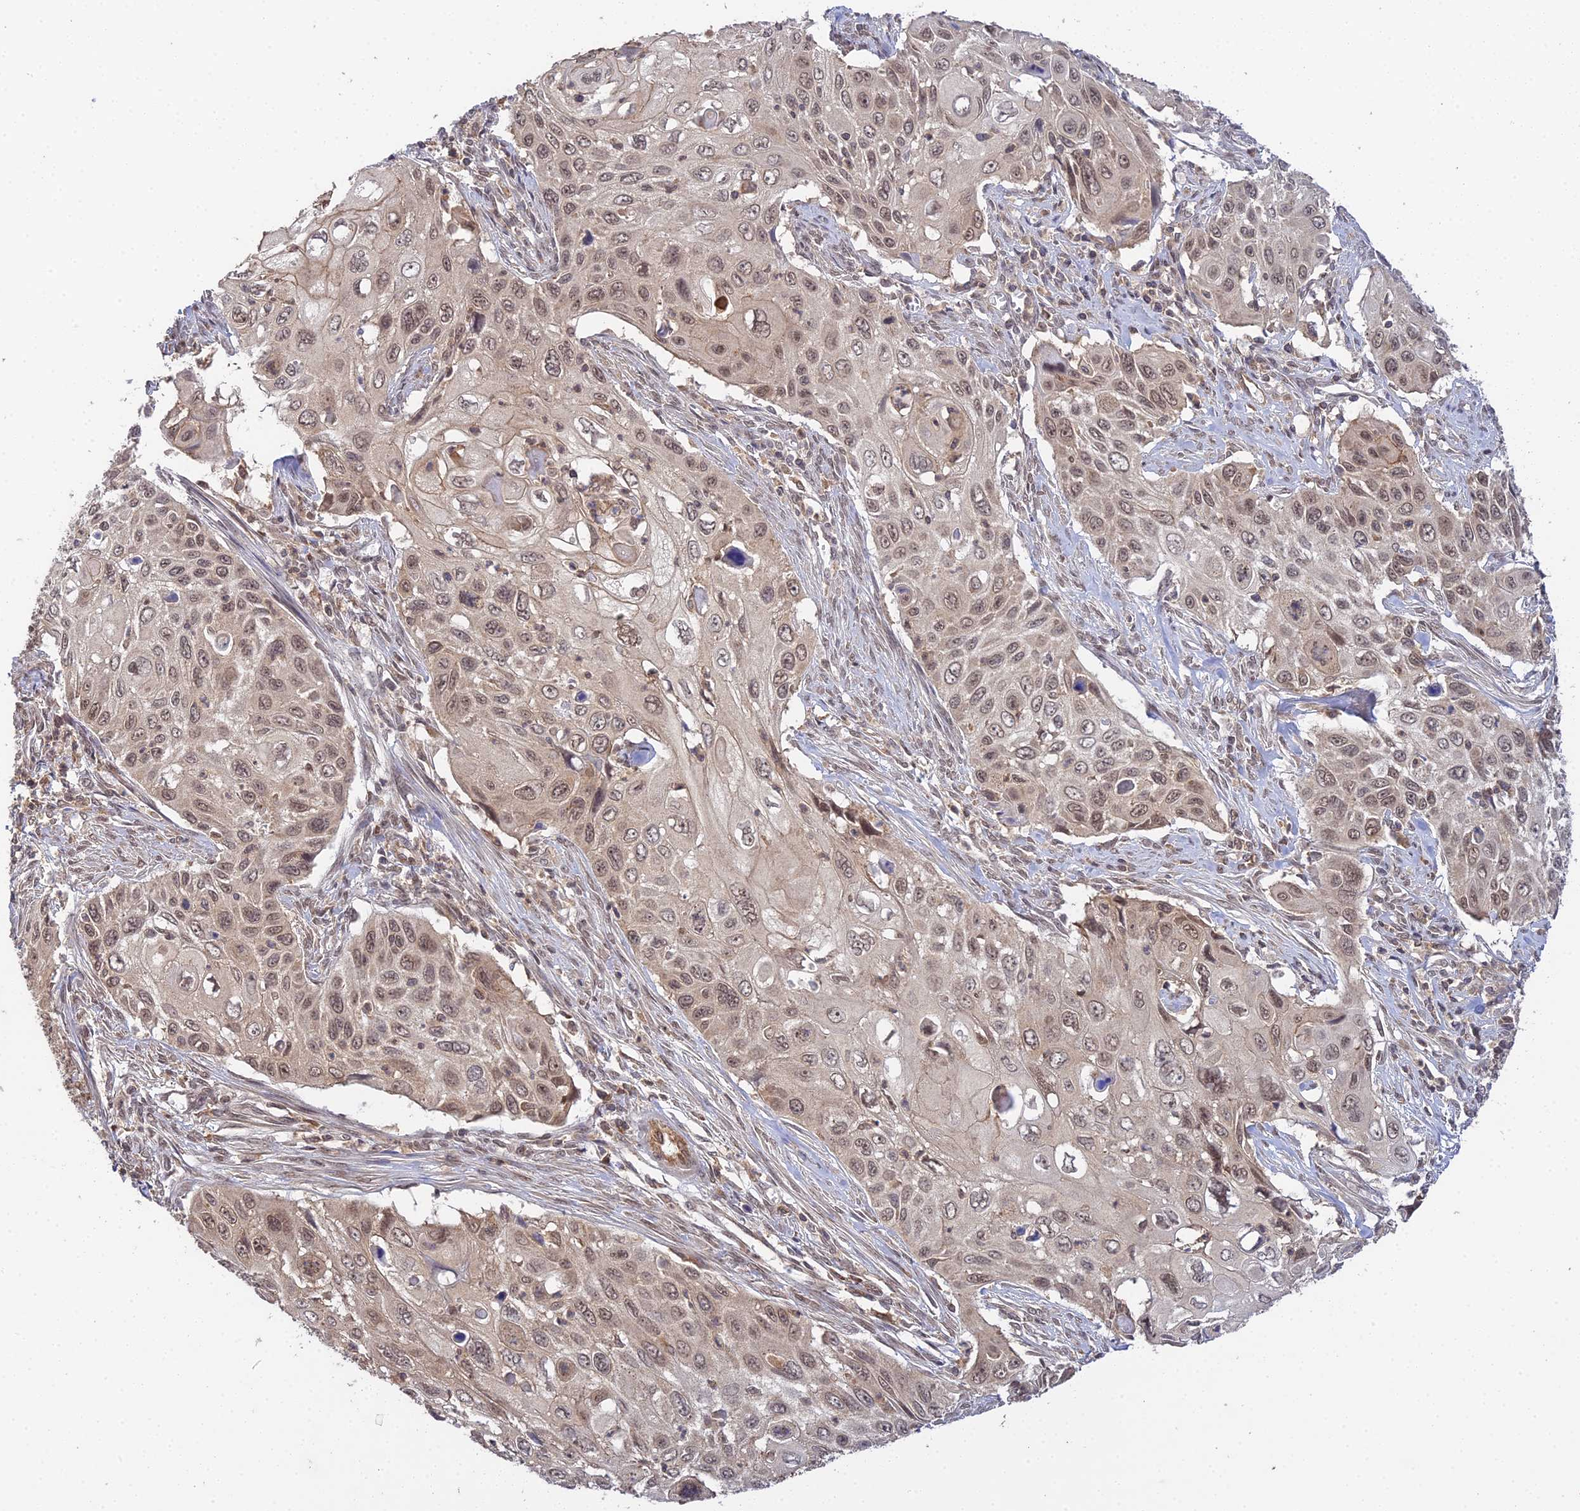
{"staining": {"intensity": "weak", "quantity": ">75%", "location": "cytoplasmic/membranous,nuclear"}, "tissue": "cervical cancer", "cell_type": "Tumor cells", "image_type": "cancer", "snomed": [{"axis": "morphology", "description": "Squamous cell carcinoma, NOS"}, {"axis": "topography", "description": "Cervix"}], "caption": "Immunohistochemical staining of human cervical cancer (squamous cell carcinoma) demonstrates weak cytoplasmic/membranous and nuclear protein expression in approximately >75% of tumor cells. (Stains: DAB (3,3'-diaminobenzidine) in brown, nuclei in blue, Microscopy: brightfield microscopy at high magnification).", "gene": "TPRX1", "patient": {"sex": "female", "age": 70}}